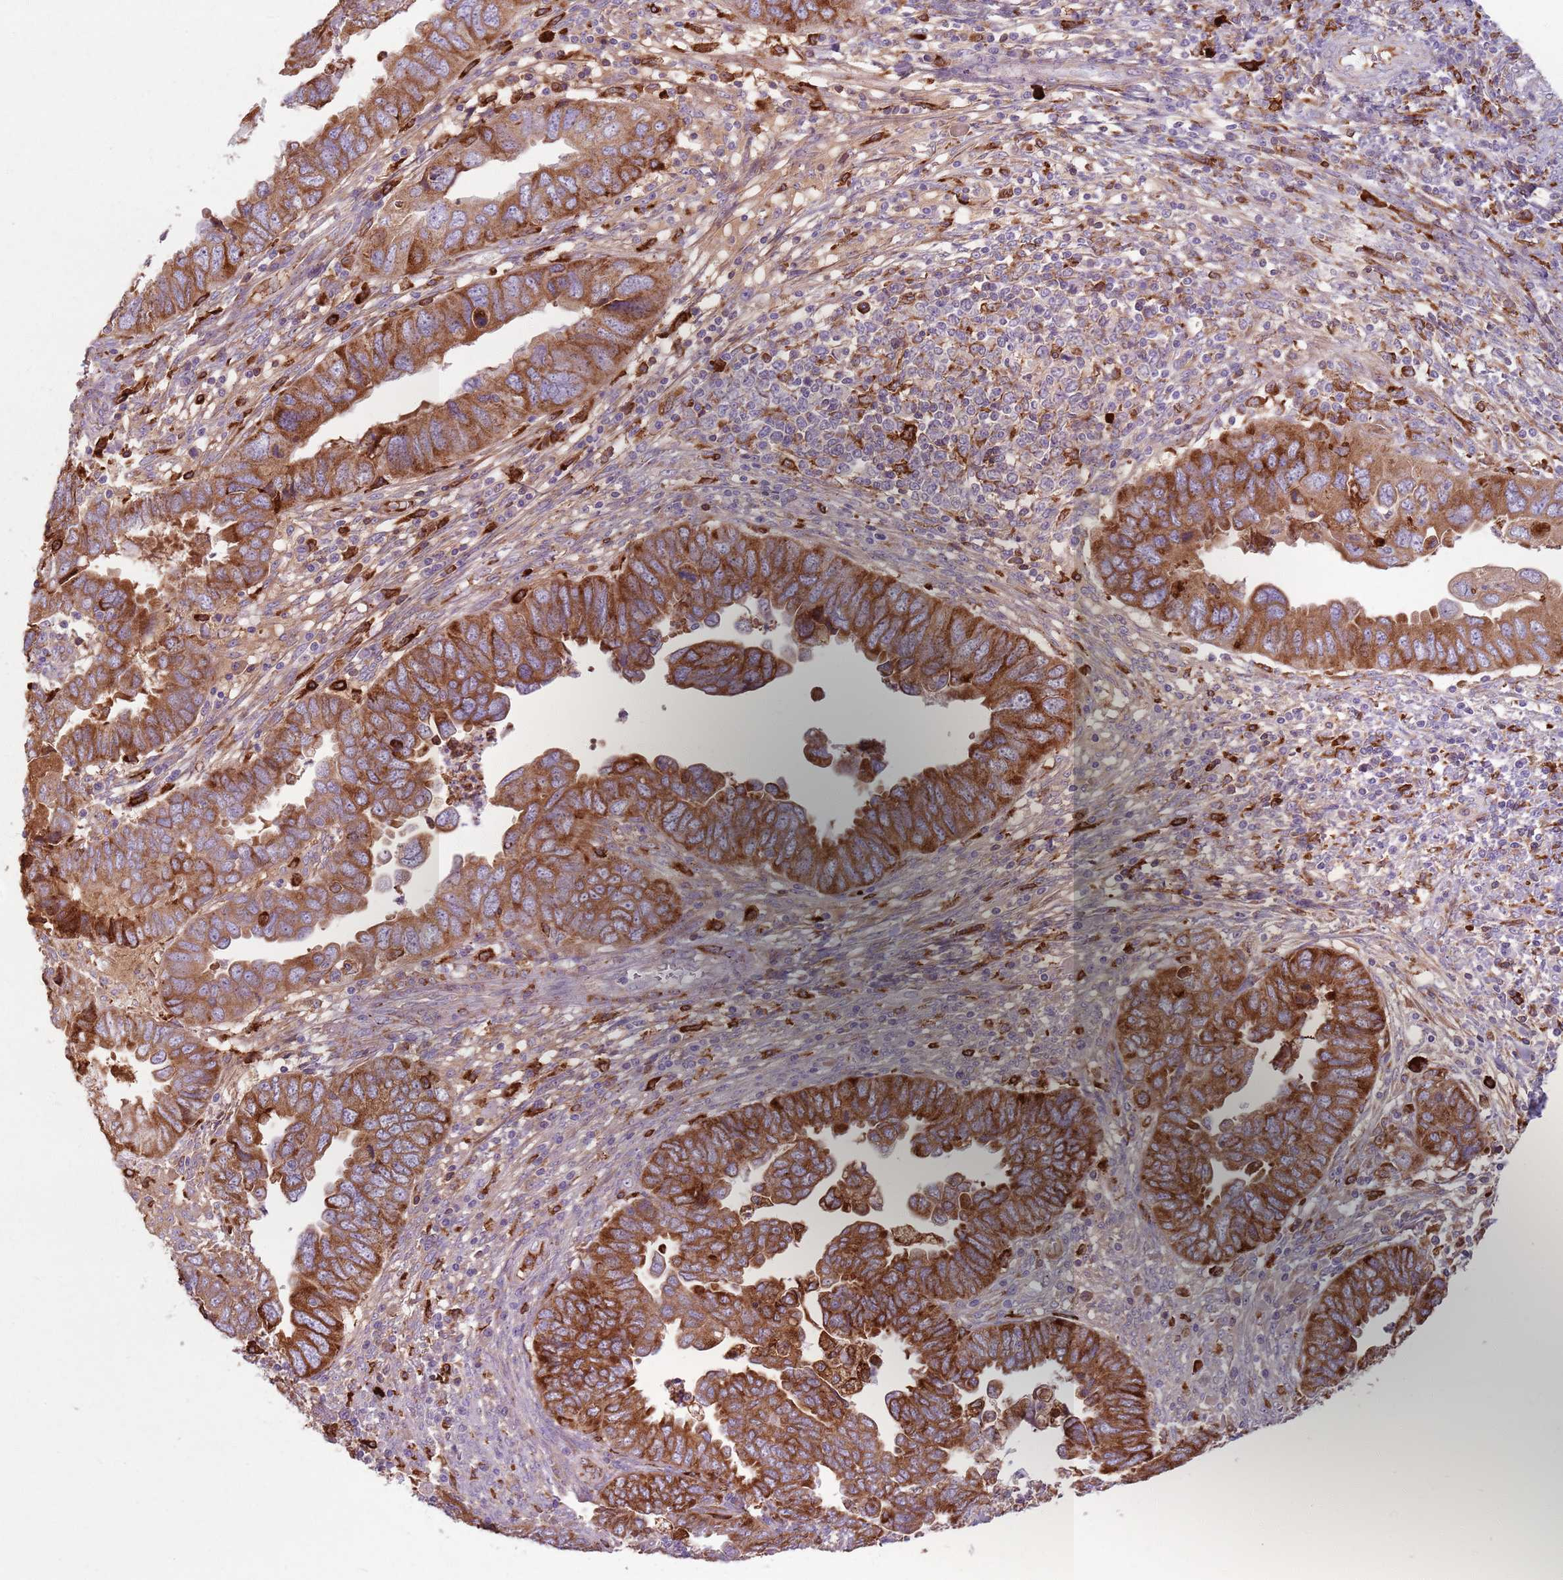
{"staining": {"intensity": "strong", "quantity": ">75%", "location": "cytoplasmic/membranous"}, "tissue": "endometrial cancer", "cell_type": "Tumor cells", "image_type": "cancer", "snomed": [{"axis": "morphology", "description": "Adenocarcinoma, NOS"}, {"axis": "topography", "description": "Endometrium"}], "caption": "Immunohistochemistry histopathology image of neoplastic tissue: adenocarcinoma (endometrial) stained using immunohistochemistry demonstrates high levels of strong protein expression localized specifically in the cytoplasmic/membranous of tumor cells, appearing as a cytoplasmic/membranous brown color.", "gene": "COLGALT1", "patient": {"sex": "female", "age": 79}}